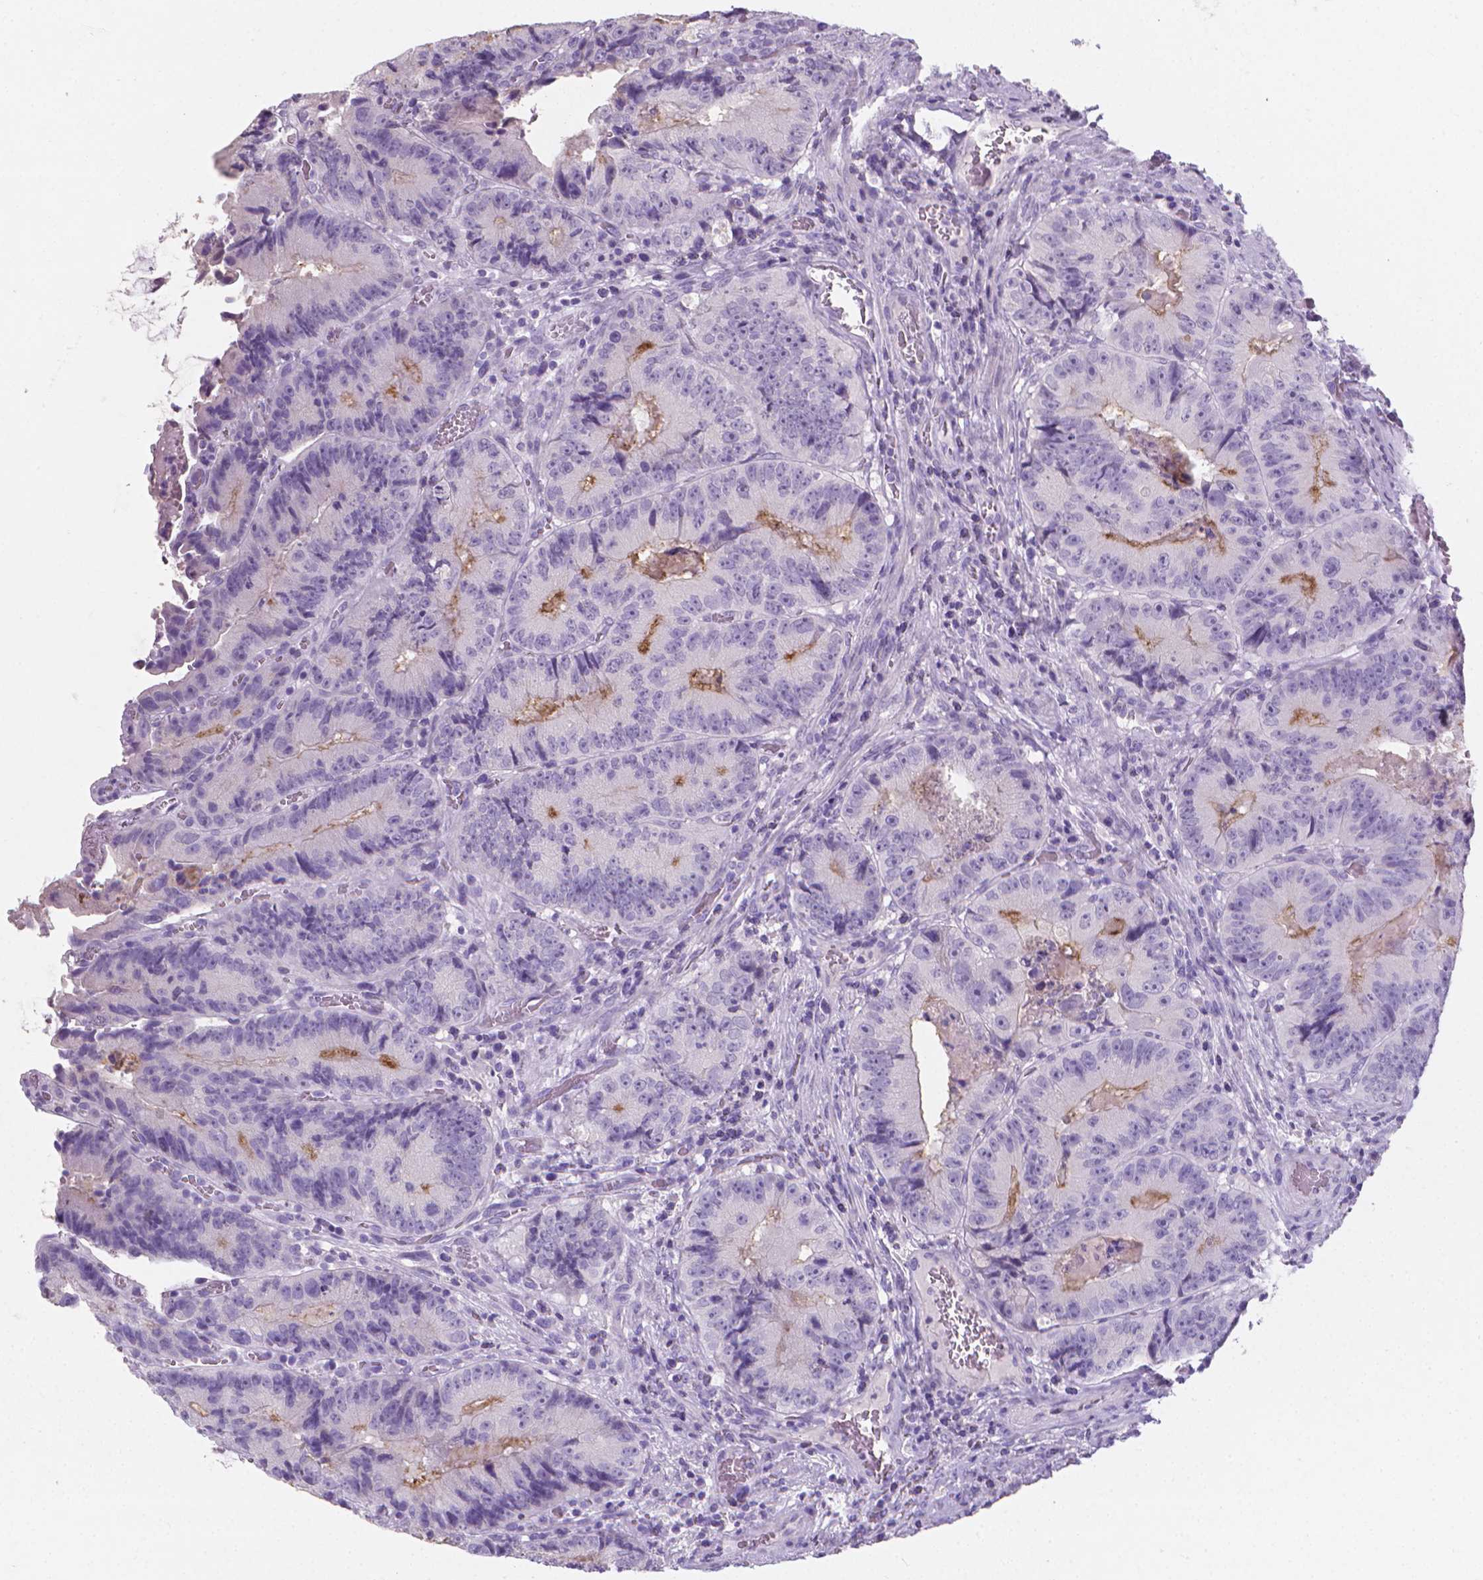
{"staining": {"intensity": "weak", "quantity": "25%-75%", "location": "cytoplasmic/membranous"}, "tissue": "colorectal cancer", "cell_type": "Tumor cells", "image_type": "cancer", "snomed": [{"axis": "morphology", "description": "Adenocarcinoma, NOS"}, {"axis": "topography", "description": "Colon"}], "caption": "An immunohistochemistry (IHC) photomicrograph of neoplastic tissue is shown. Protein staining in brown shows weak cytoplasmic/membranous positivity in colorectal adenocarcinoma within tumor cells. (DAB (3,3'-diaminobenzidine) = brown stain, brightfield microscopy at high magnification).", "gene": "XPNPEP2", "patient": {"sex": "female", "age": 86}}